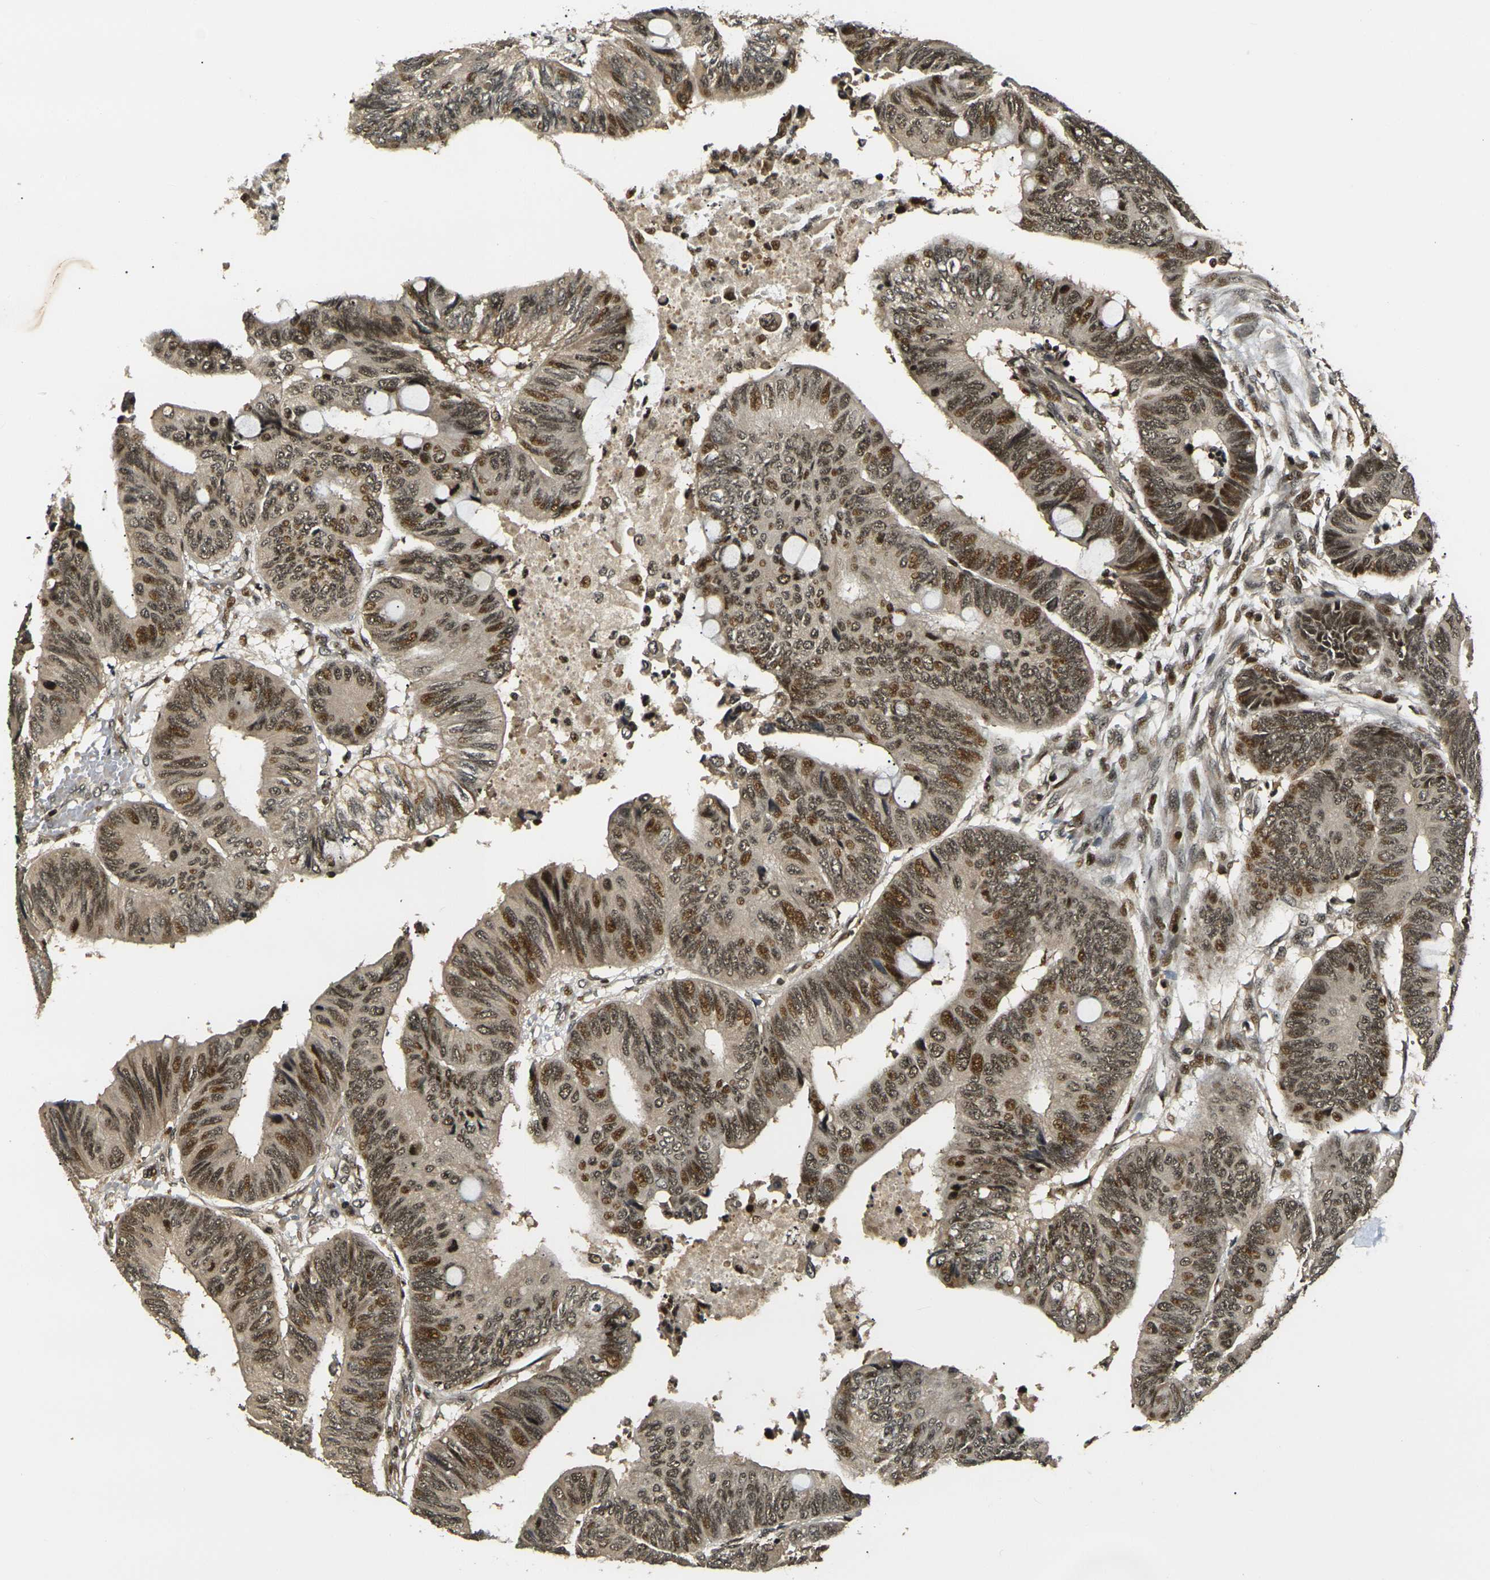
{"staining": {"intensity": "moderate", "quantity": ">75%", "location": "nuclear"}, "tissue": "colorectal cancer", "cell_type": "Tumor cells", "image_type": "cancer", "snomed": [{"axis": "morphology", "description": "Normal tissue, NOS"}, {"axis": "morphology", "description": "Adenocarcinoma, NOS"}, {"axis": "topography", "description": "Rectum"}, {"axis": "topography", "description": "Peripheral nerve tissue"}], "caption": "Immunohistochemistry of adenocarcinoma (colorectal) demonstrates medium levels of moderate nuclear staining in about >75% of tumor cells.", "gene": "ACTL6A", "patient": {"sex": "male", "age": 92}}